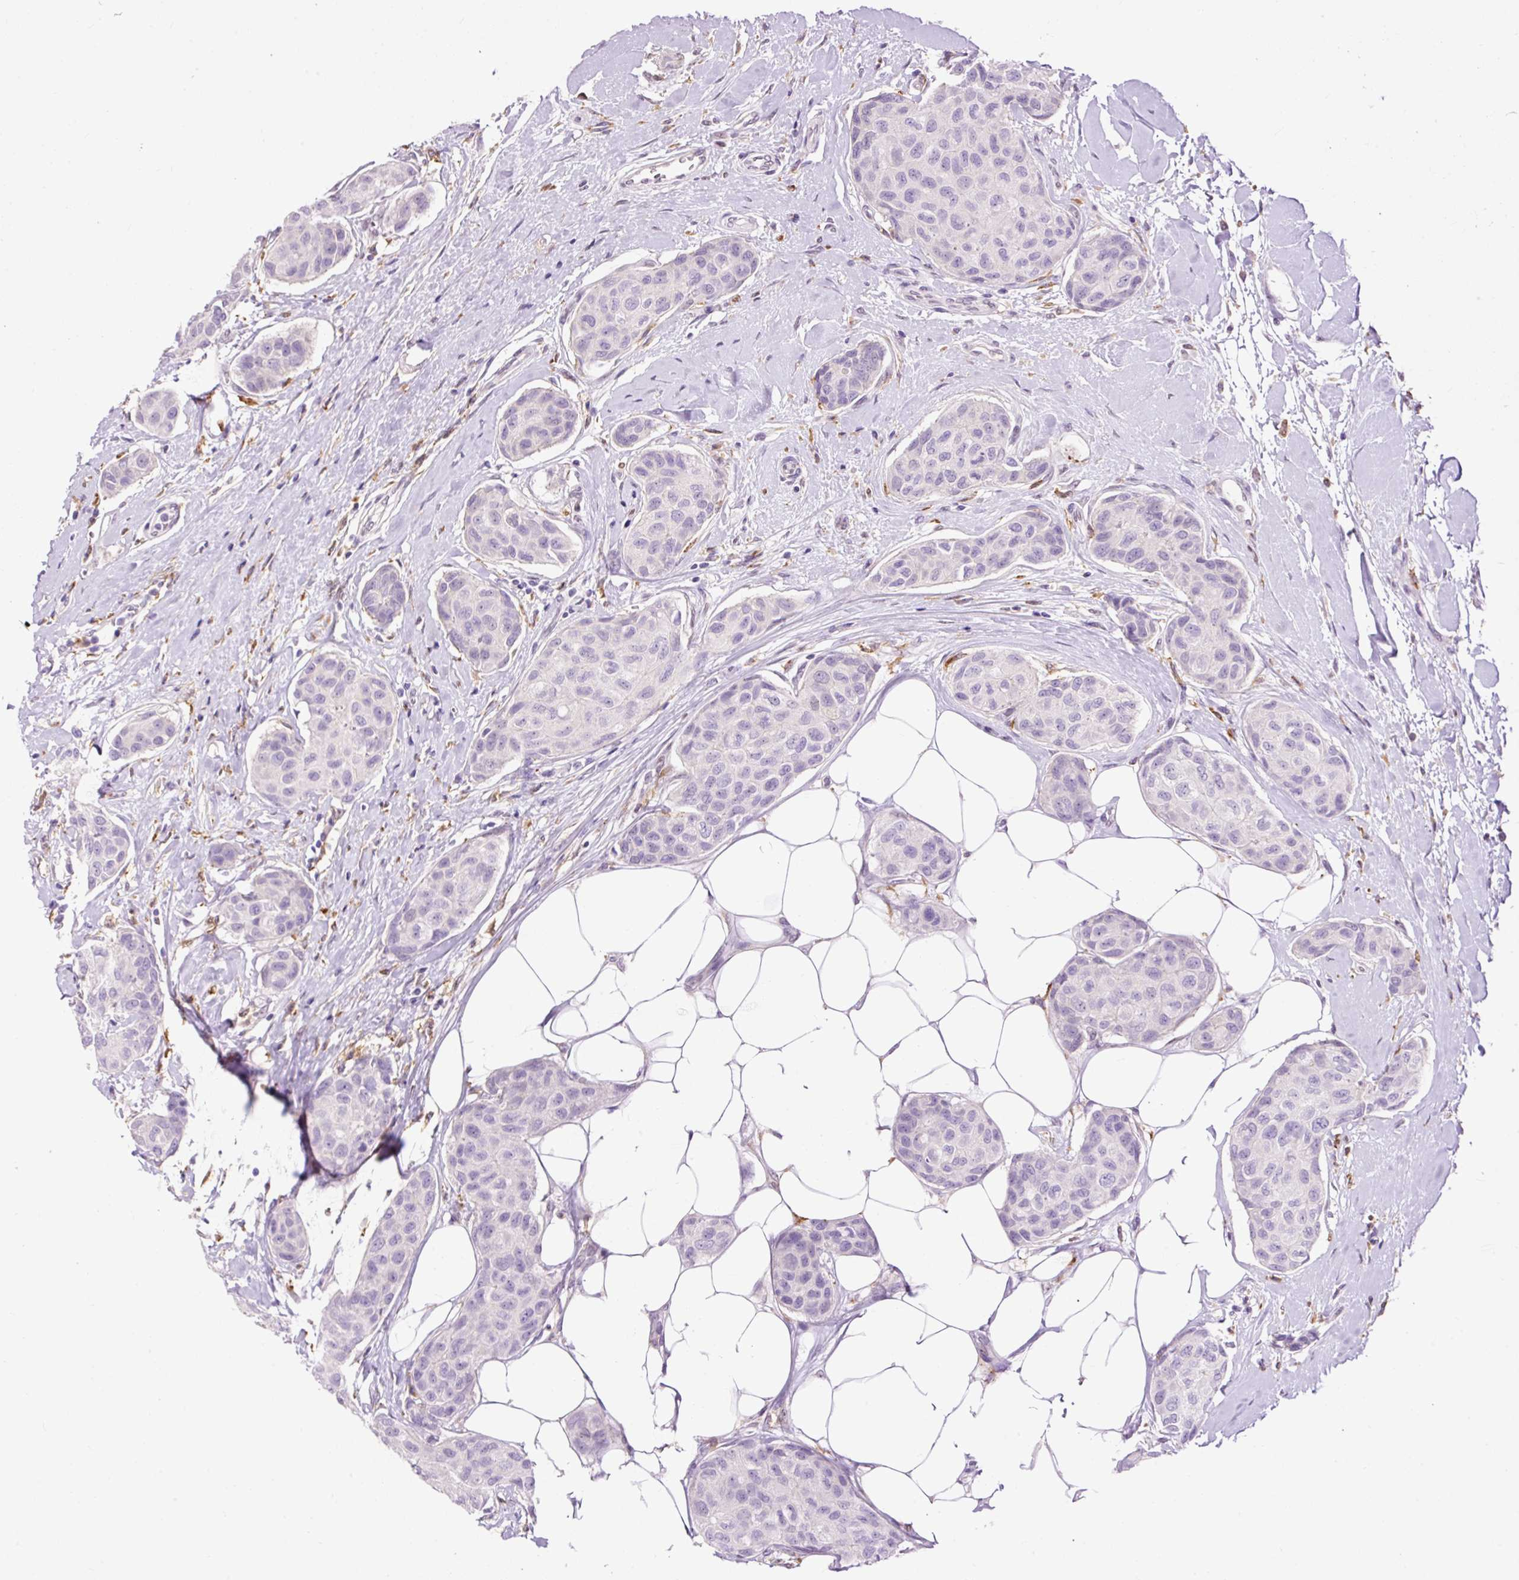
{"staining": {"intensity": "negative", "quantity": "none", "location": "none"}, "tissue": "breast cancer", "cell_type": "Tumor cells", "image_type": "cancer", "snomed": [{"axis": "morphology", "description": "Duct carcinoma"}, {"axis": "topography", "description": "Breast"}, {"axis": "topography", "description": "Lymph node"}], "caption": "Immunohistochemistry (IHC) of intraductal carcinoma (breast) exhibits no staining in tumor cells.", "gene": "LY86", "patient": {"sex": "female", "age": 80}}